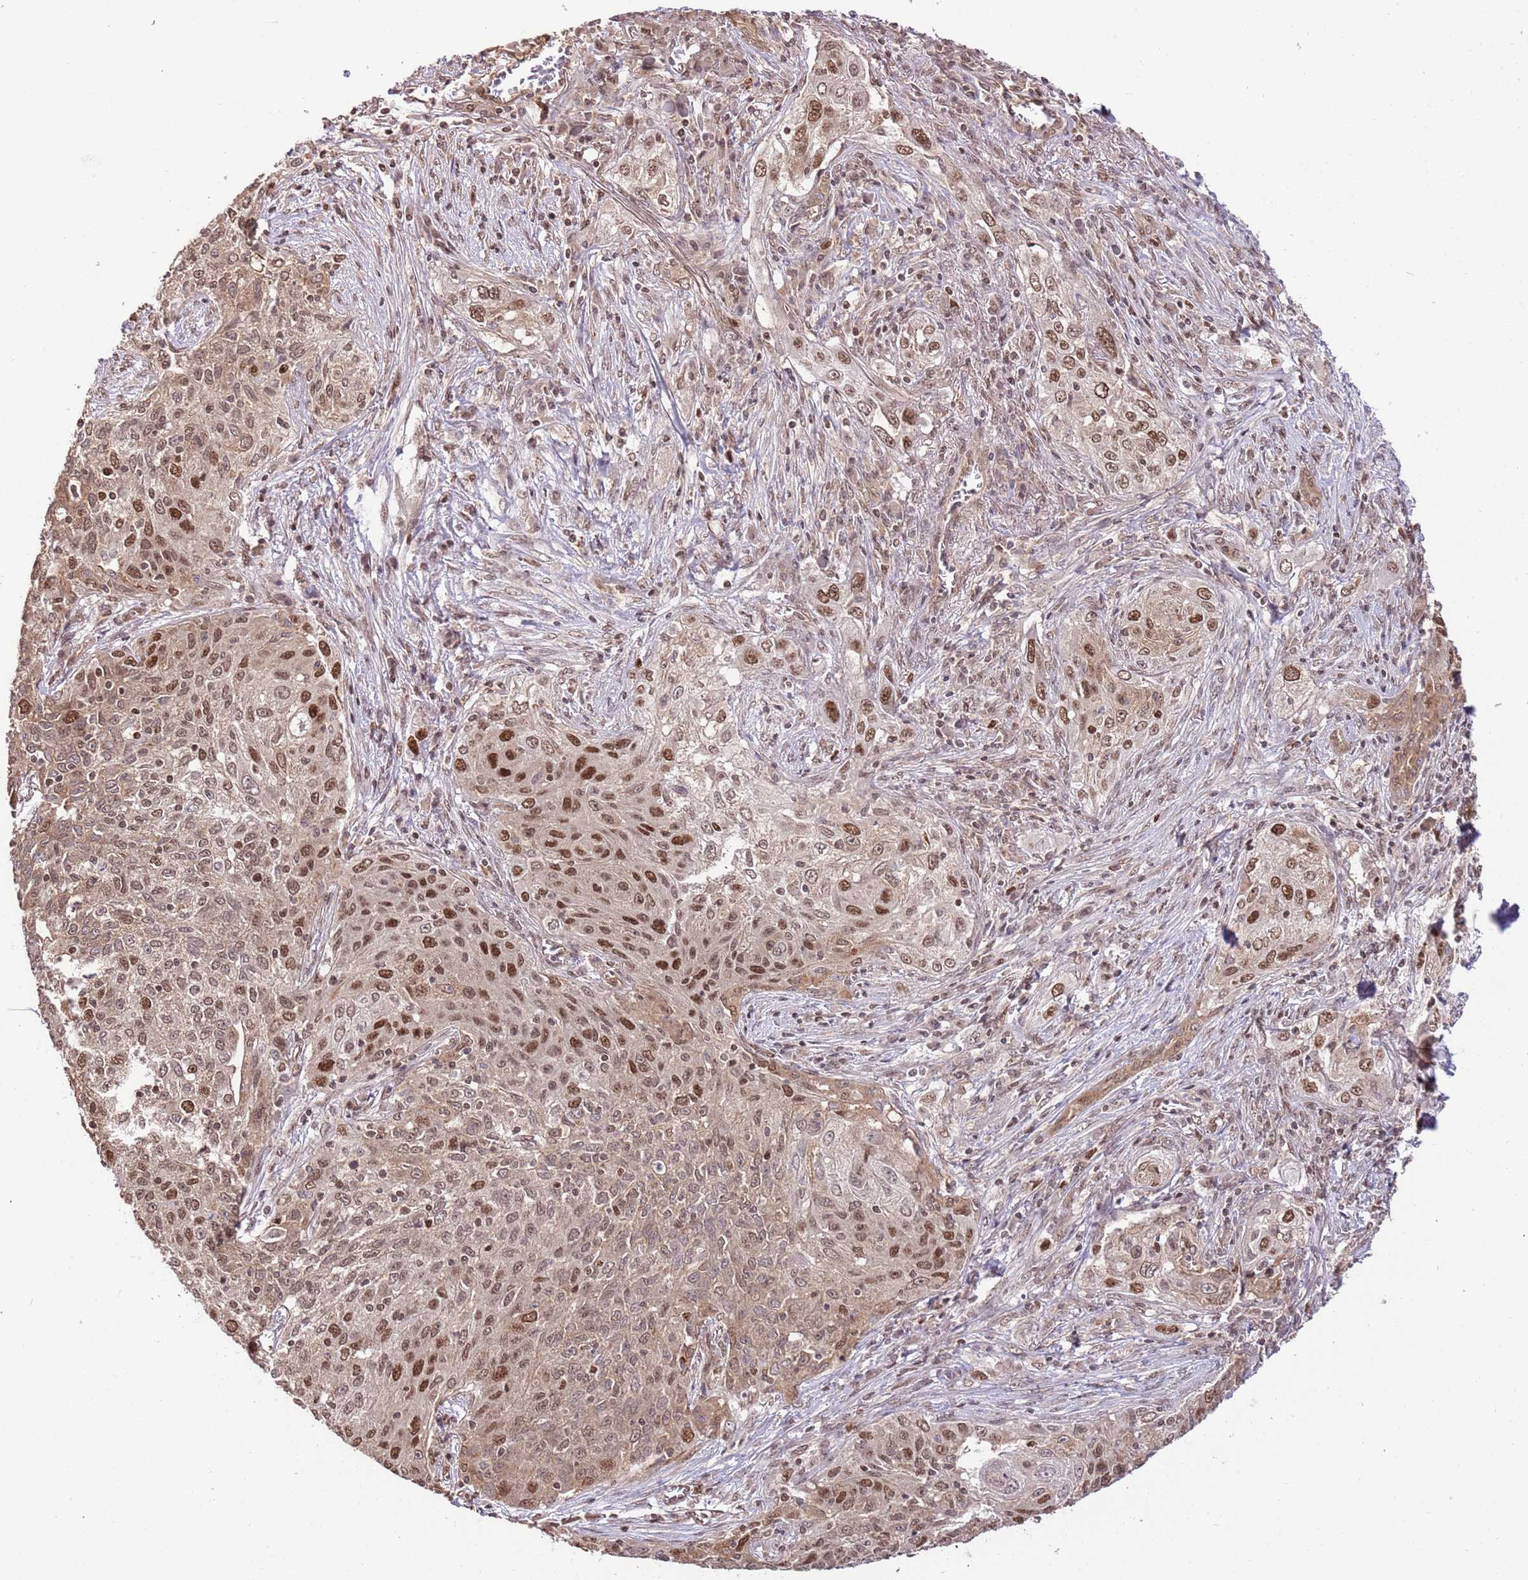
{"staining": {"intensity": "strong", "quantity": "25%-75%", "location": "nuclear"}, "tissue": "lung cancer", "cell_type": "Tumor cells", "image_type": "cancer", "snomed": [{"axis": "morphology", "description": "Squamous cell carcinoma, NOS"}, {"axis": "topography", "description": "Lung"}], "caption": "Immunohistochemistry (IHC) histopathology image of human lung squamous cell carcinoma stained for a protein (brown), which exhibits high levels of strong nuclear expression in approximately 25%-75% of tumor cells.", "gene": "RIF1", "patient": {"sex": "female", "age": 69}}